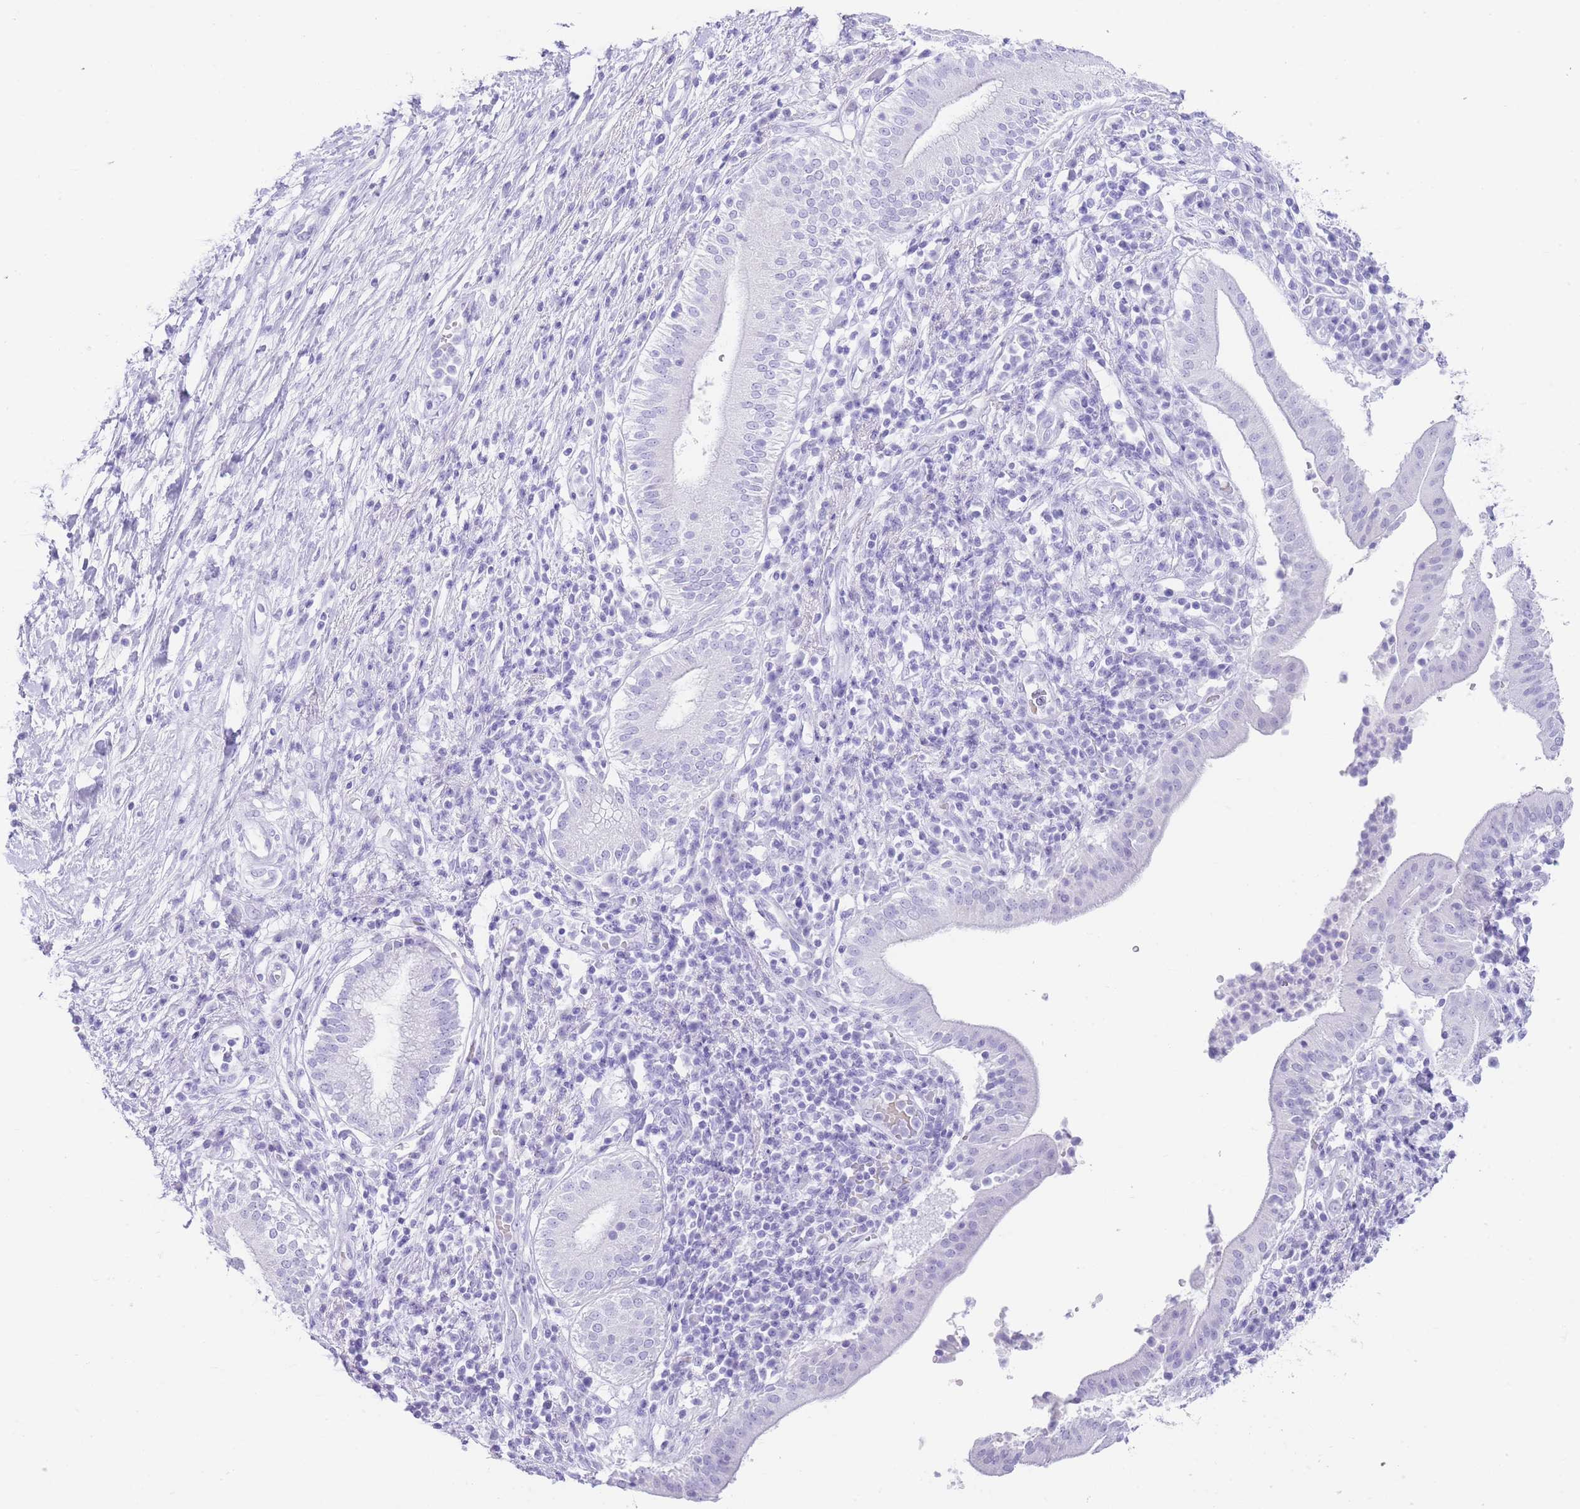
{"staining": {"intensity": "negative", "quantity": "none", "location": "none"}, "tissue": "pancreatic cancer", "cell_type": "Tumor cells", "image_type": "cancer", "snomed": [{"axis": "morphology", "description": "Adenocarcinoma, NOS"}, {"axis": "topography", "description": "Pancreas"}], "caption": "Immunohistochemical staining of human pancreatic cancer (adenocarcinoma) demonstrates no significant positivity in tumor cells.", "gene": "ELOA2", "patient": {"sex": "male", "age": 68}}